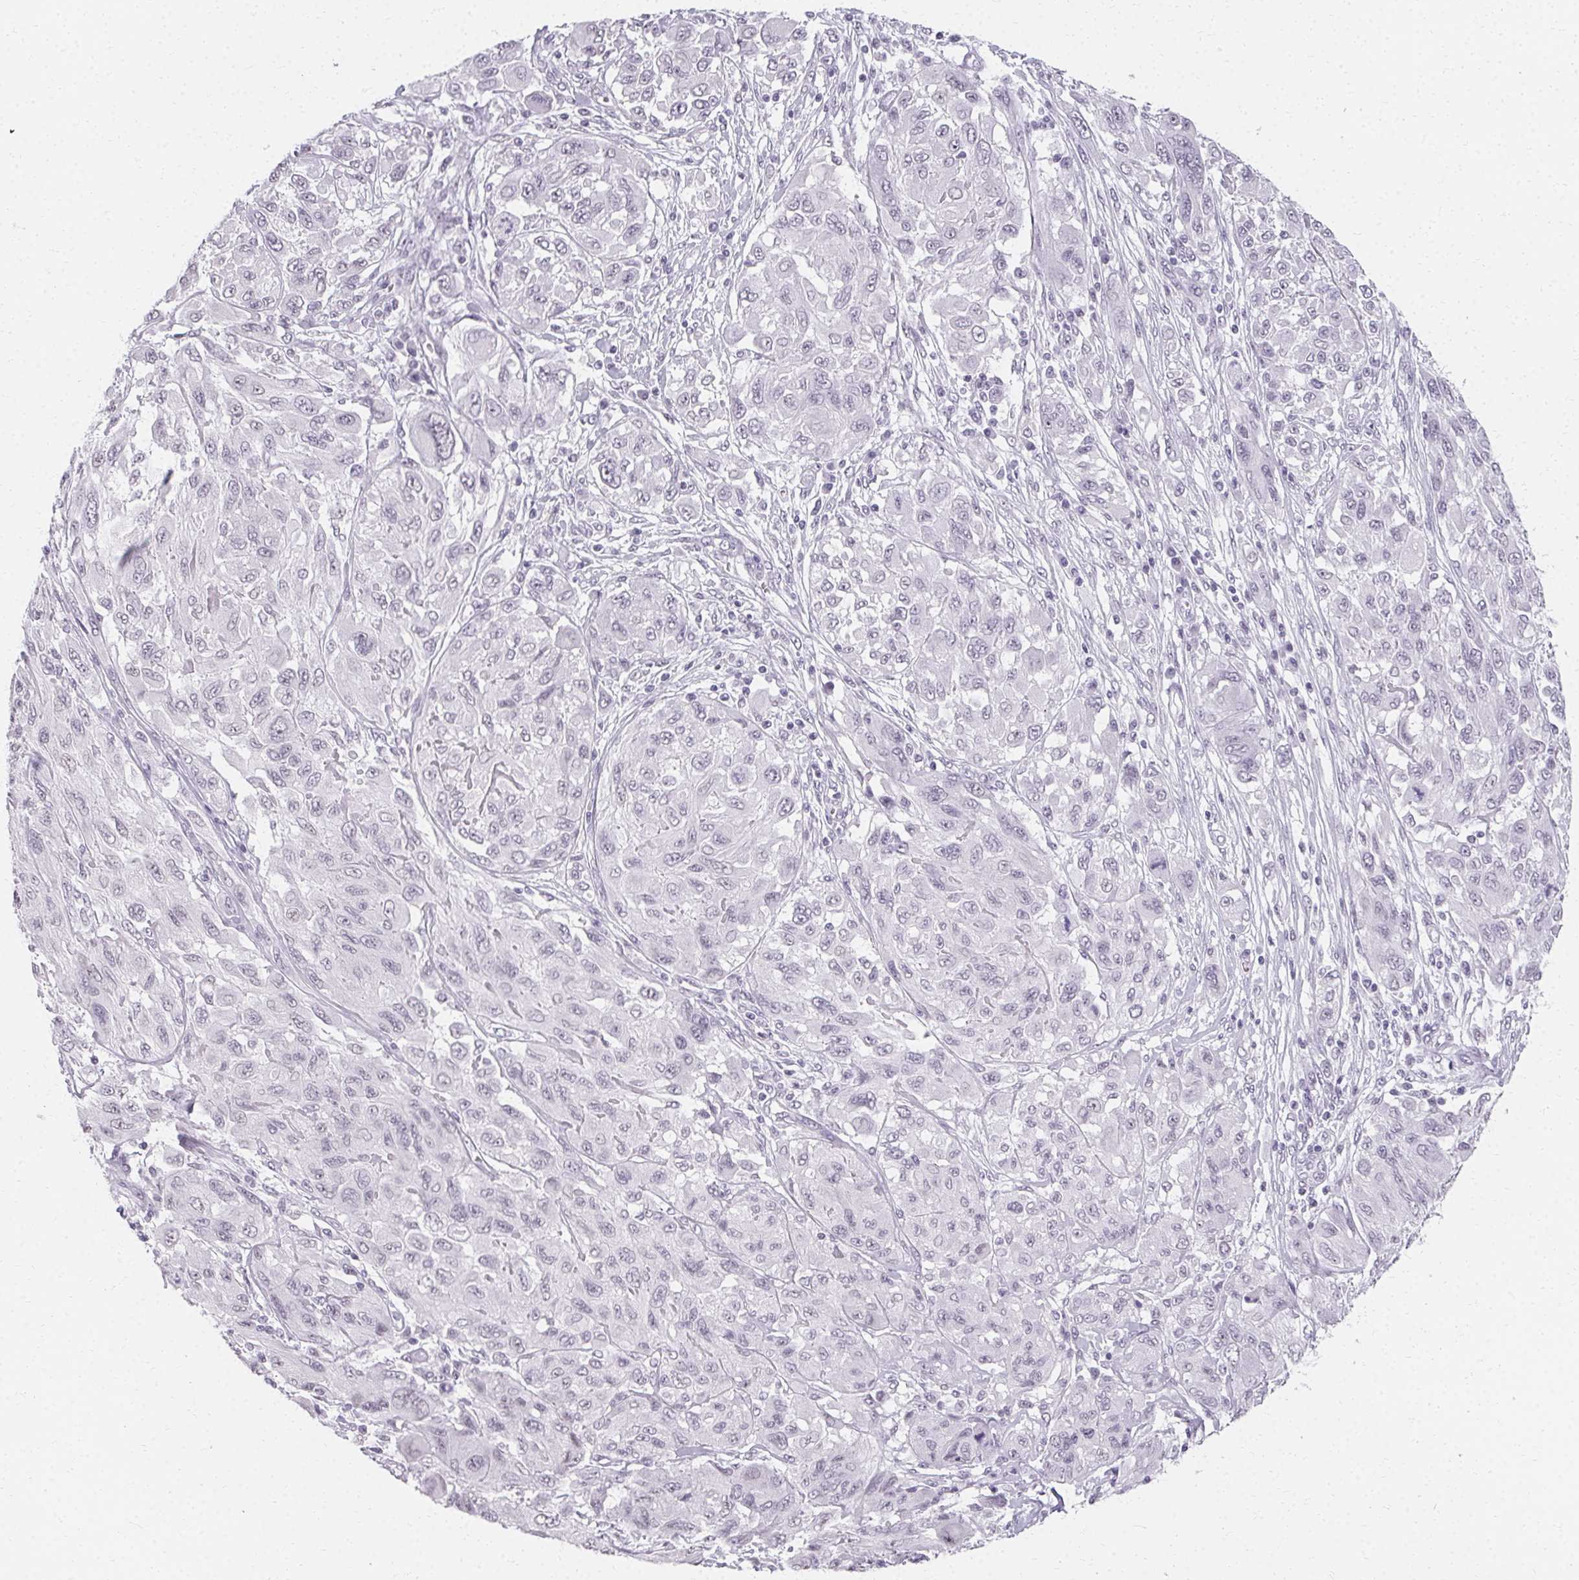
{"staining": {"intensity": "negative", "quantity": "none", "location": "none"}, "tissue": "melanoma", "cell_type": "Tumor cells", "image_type": "cancer", "snomed": [{"axis": "morphology", "description": "Malignant melanoma, NOS"}, {"axis": "topography", "description": "Skin"}], "caption": "The image demonstrates no significant positivity in tumor cells of malignant melanoma.", "gene": "SYNPR", "patient": {"sex": "female", "age": 91}}